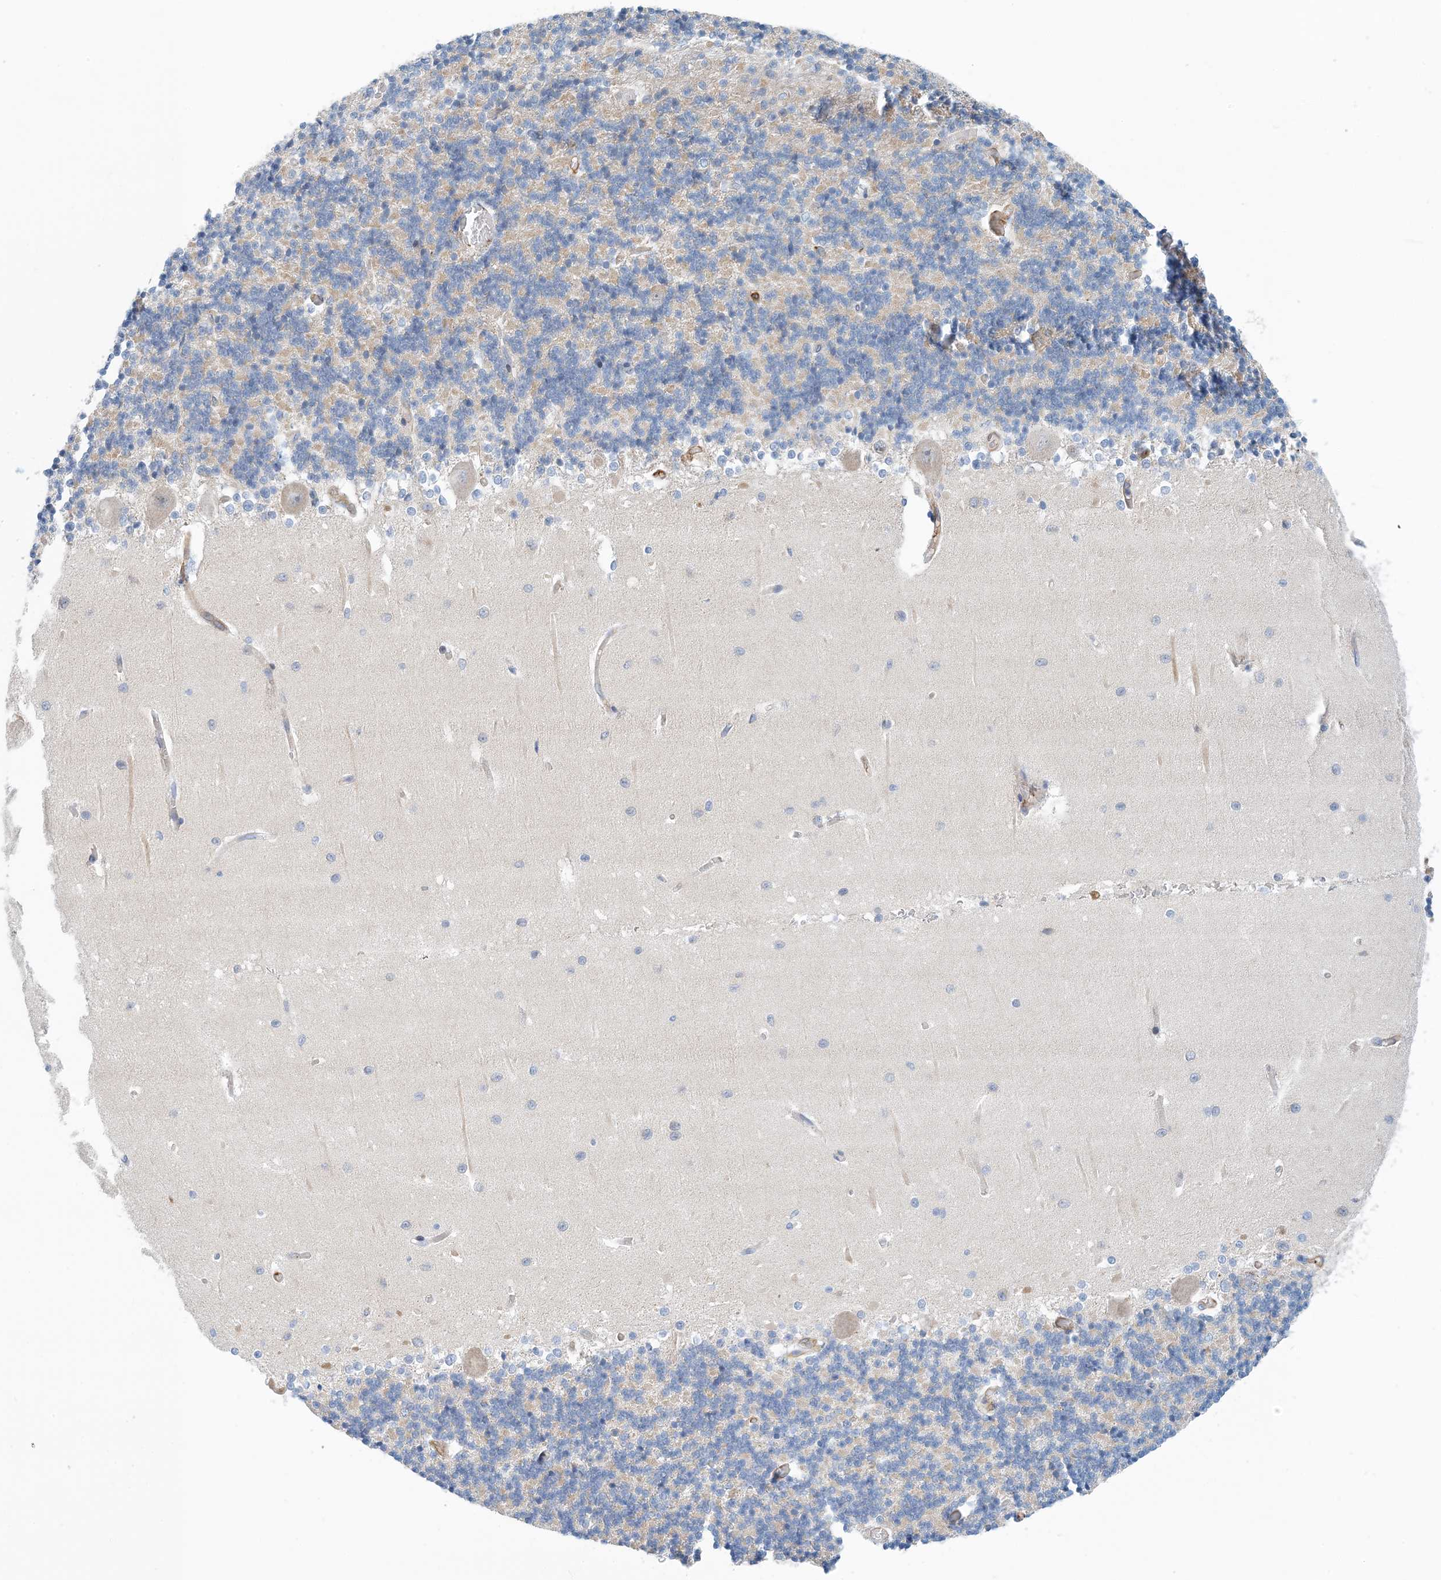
{"staining": {"intensity": "moderate", "quantity": "<25%", "location": "cytoplasmic/membranous"}, "tissue": "cerebellum", "cell_type": "Cells in granular layer", "image_type": "normal", "snomed": [{"axis": "morphology", "description": "Normal tissue, NOS"}, {"axis": "topography", "description": "Cerebellum"}], "caption": "Immunohistochemical staining of unremarkable cerebellum shows <25% levels of moderate cytoplasmic/membranous protein expression in about <25% of cells in granular layer.", "gene": "PCDHA2", "patient": {"sex": "male", "age": 37}}